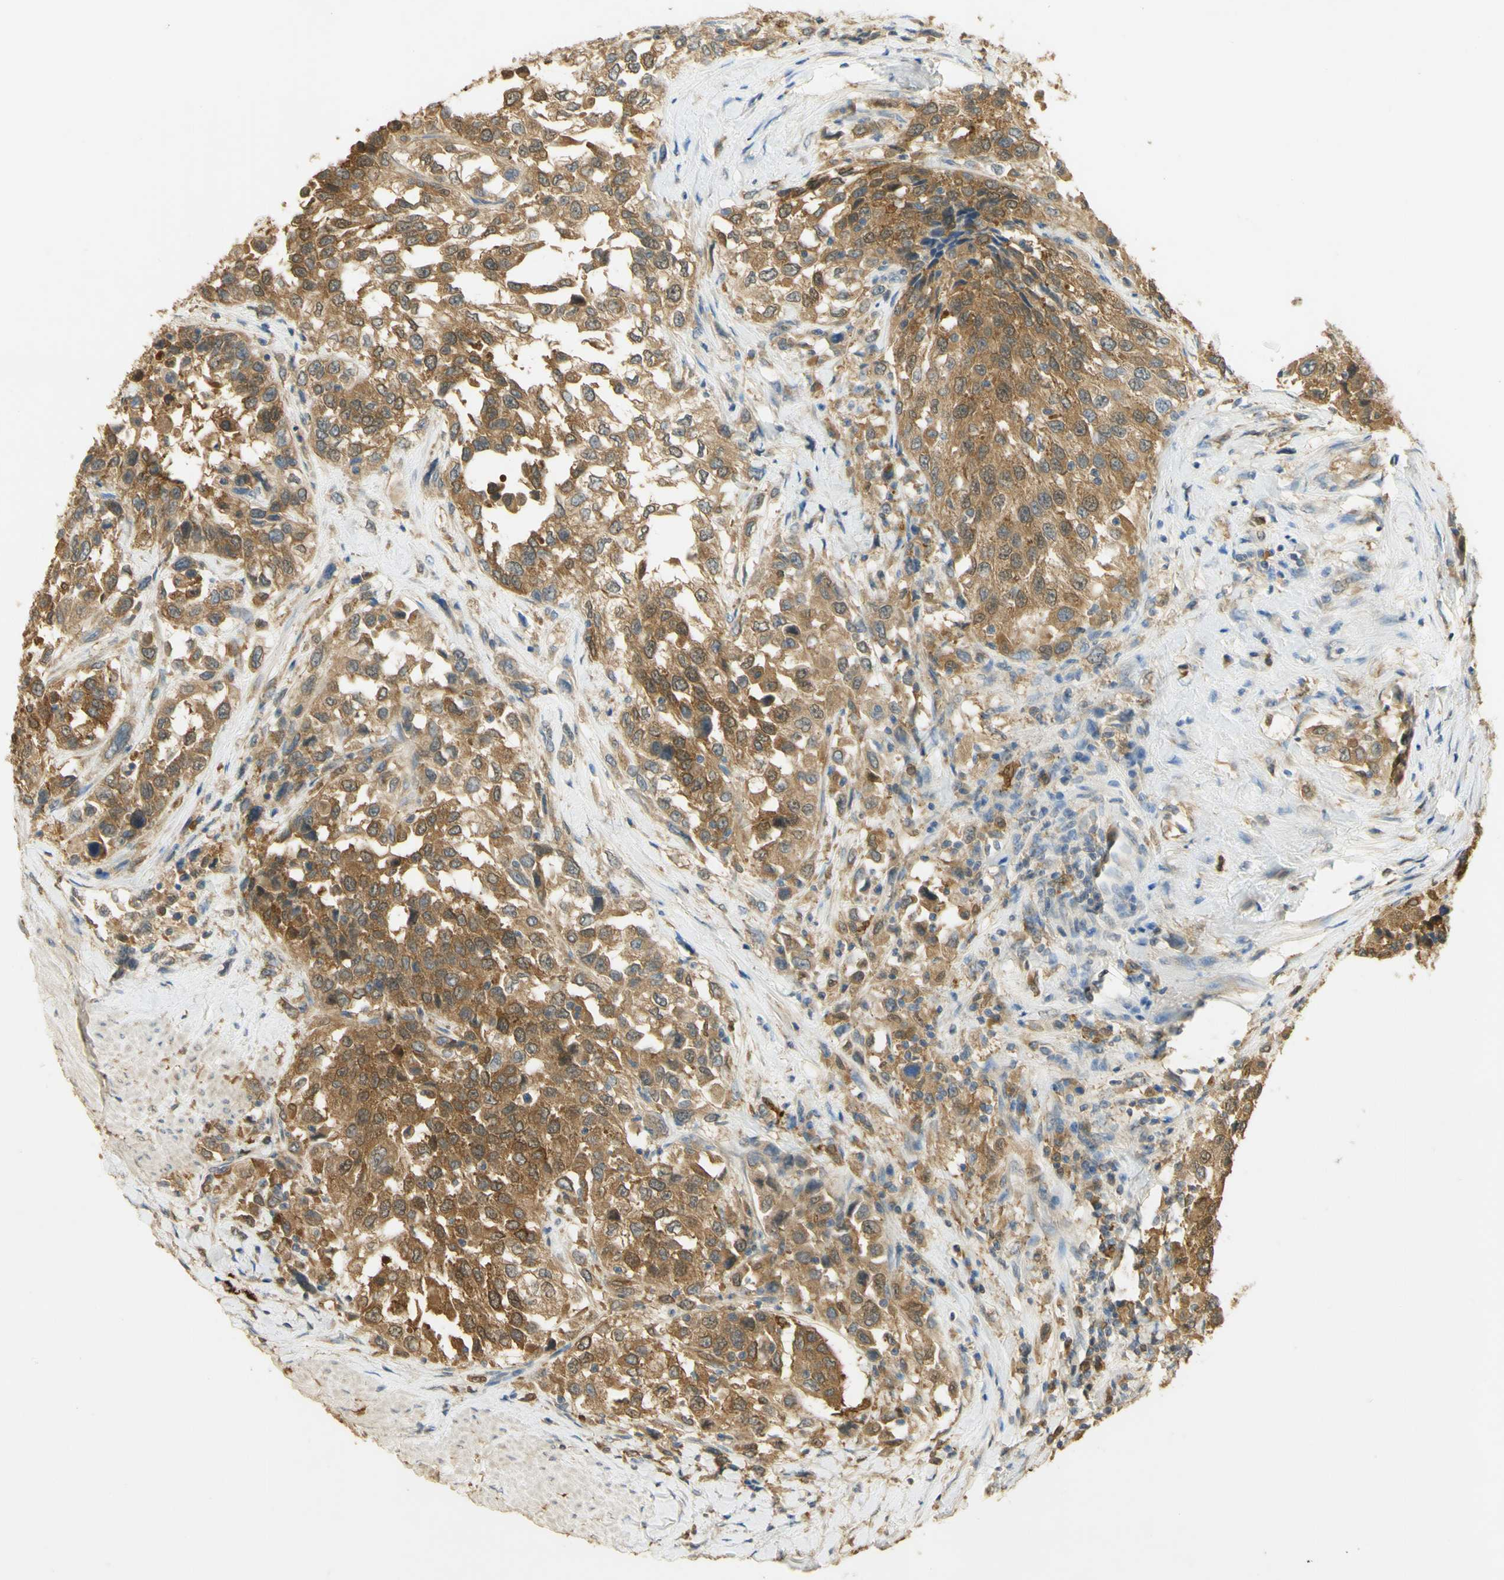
{"staining": {"intensity": "moderate", "quantity": ">75%", "location": "cytoplasmic/membranous"}, "tissue": "urothelial cancer", "cell_type": "Tumor cells", "image_type": "cancer", "snomed": [{"axis": "morphology", "description": "Urothelial carcinoma, High grade"}, {"axis": "topography", "description": "Urinary bladder"}], "caption": "An image of human urothelial cancer stained for a protein shows moderate cytoplasmic/membranous brown staining in tumor cells.", "gene": "PAK1", "patient": {"sex": "female", "age": 80}}